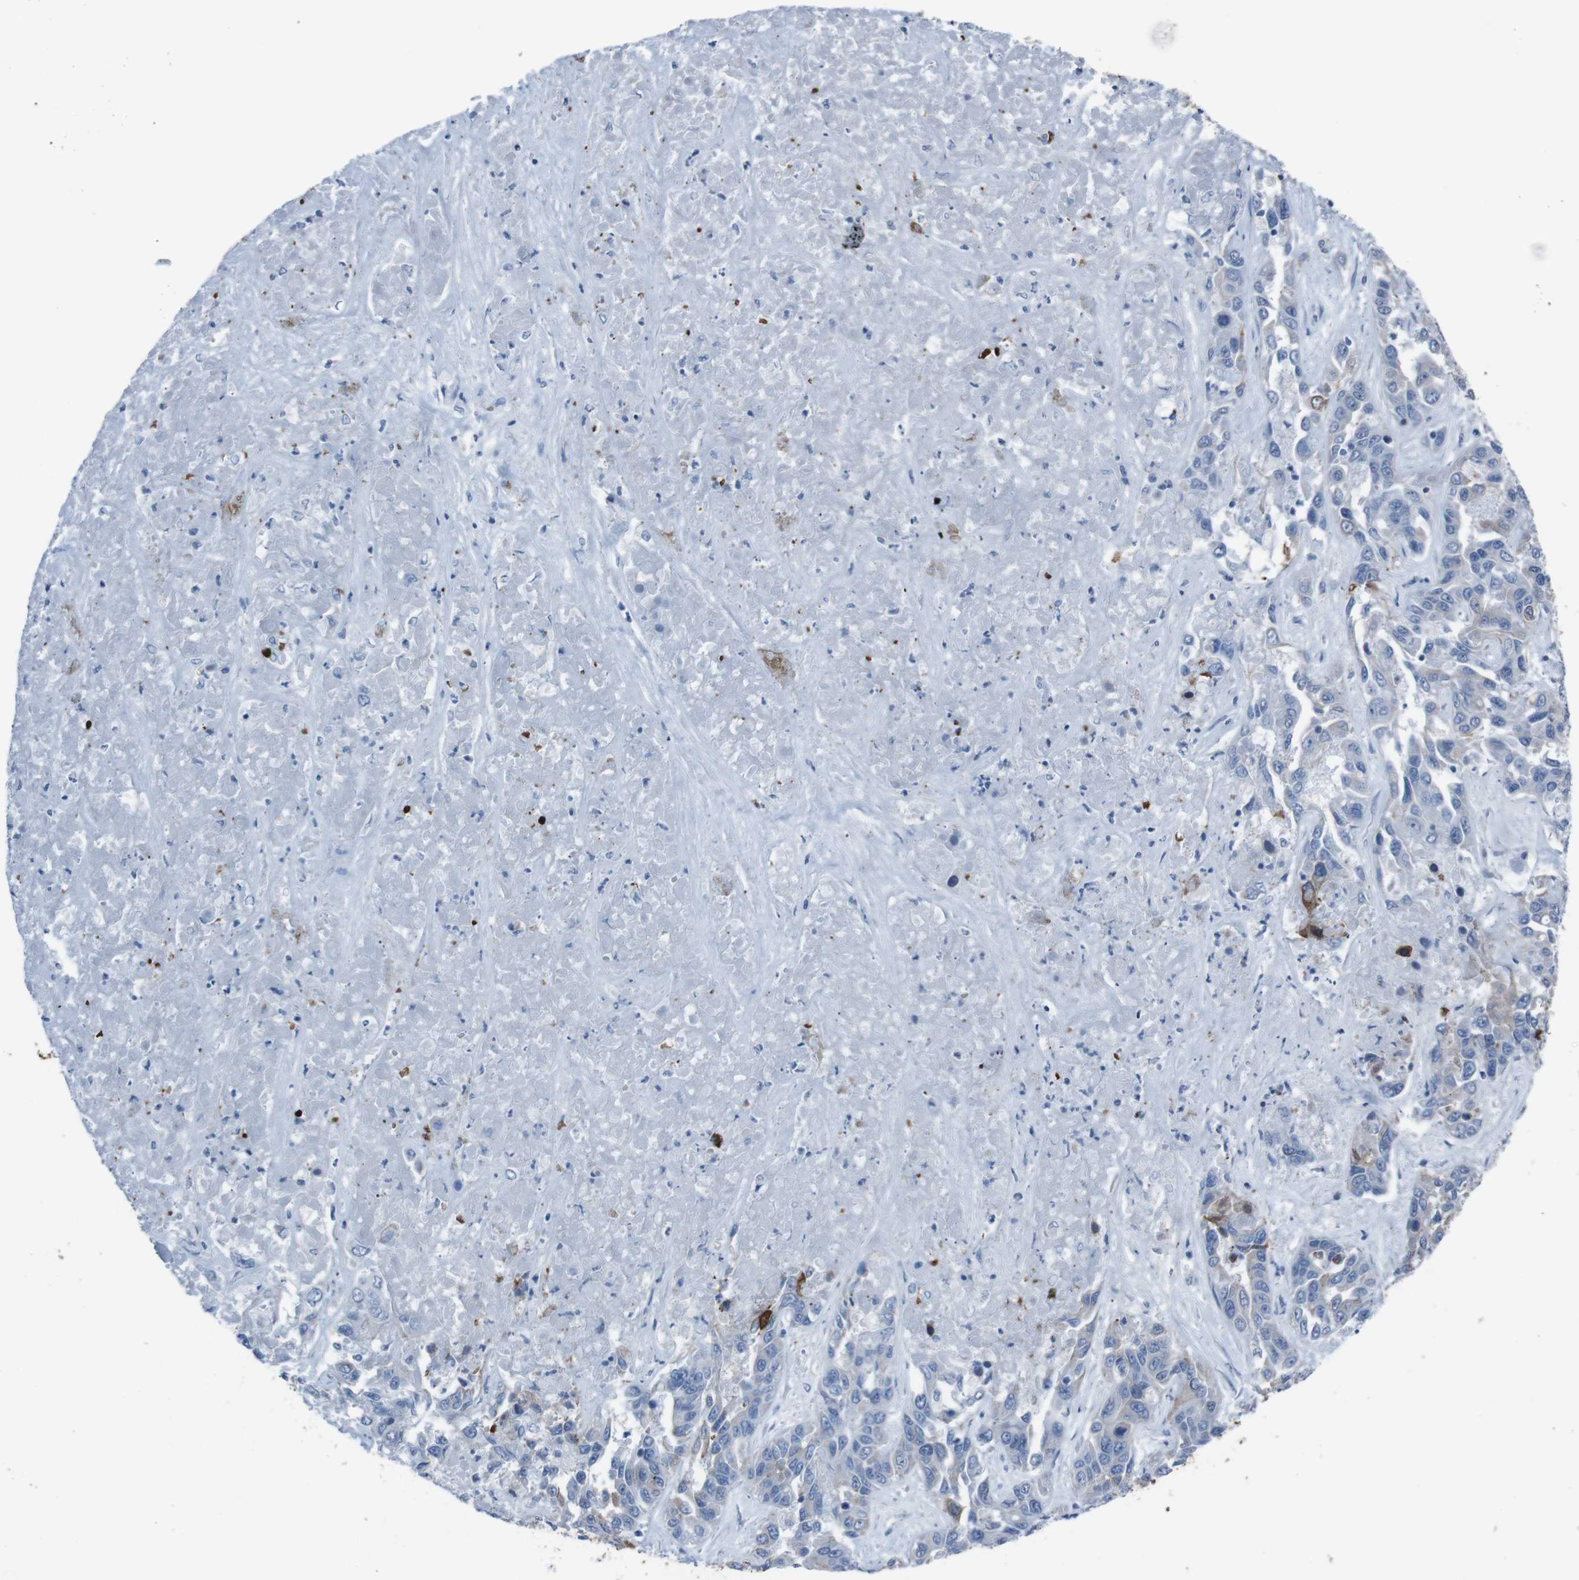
{"staining": {"intensity": "negative", "quantity": "none", "location": "none"}, "tissue": "liver cancer", "cell_type": "Tumor cells", "image_type": "cancer", "snomed": [{"axis": "morphology", "description": "Cholangiocarcinoma"}, {"axis": "topography", "description": "Liver"}], "caption": "An image of human cholangiocarcinoma (liver) is negative for staining in tumor cells.", "gene": "ST6GAL1", "patient": {"sex": "female", "age": 52}}